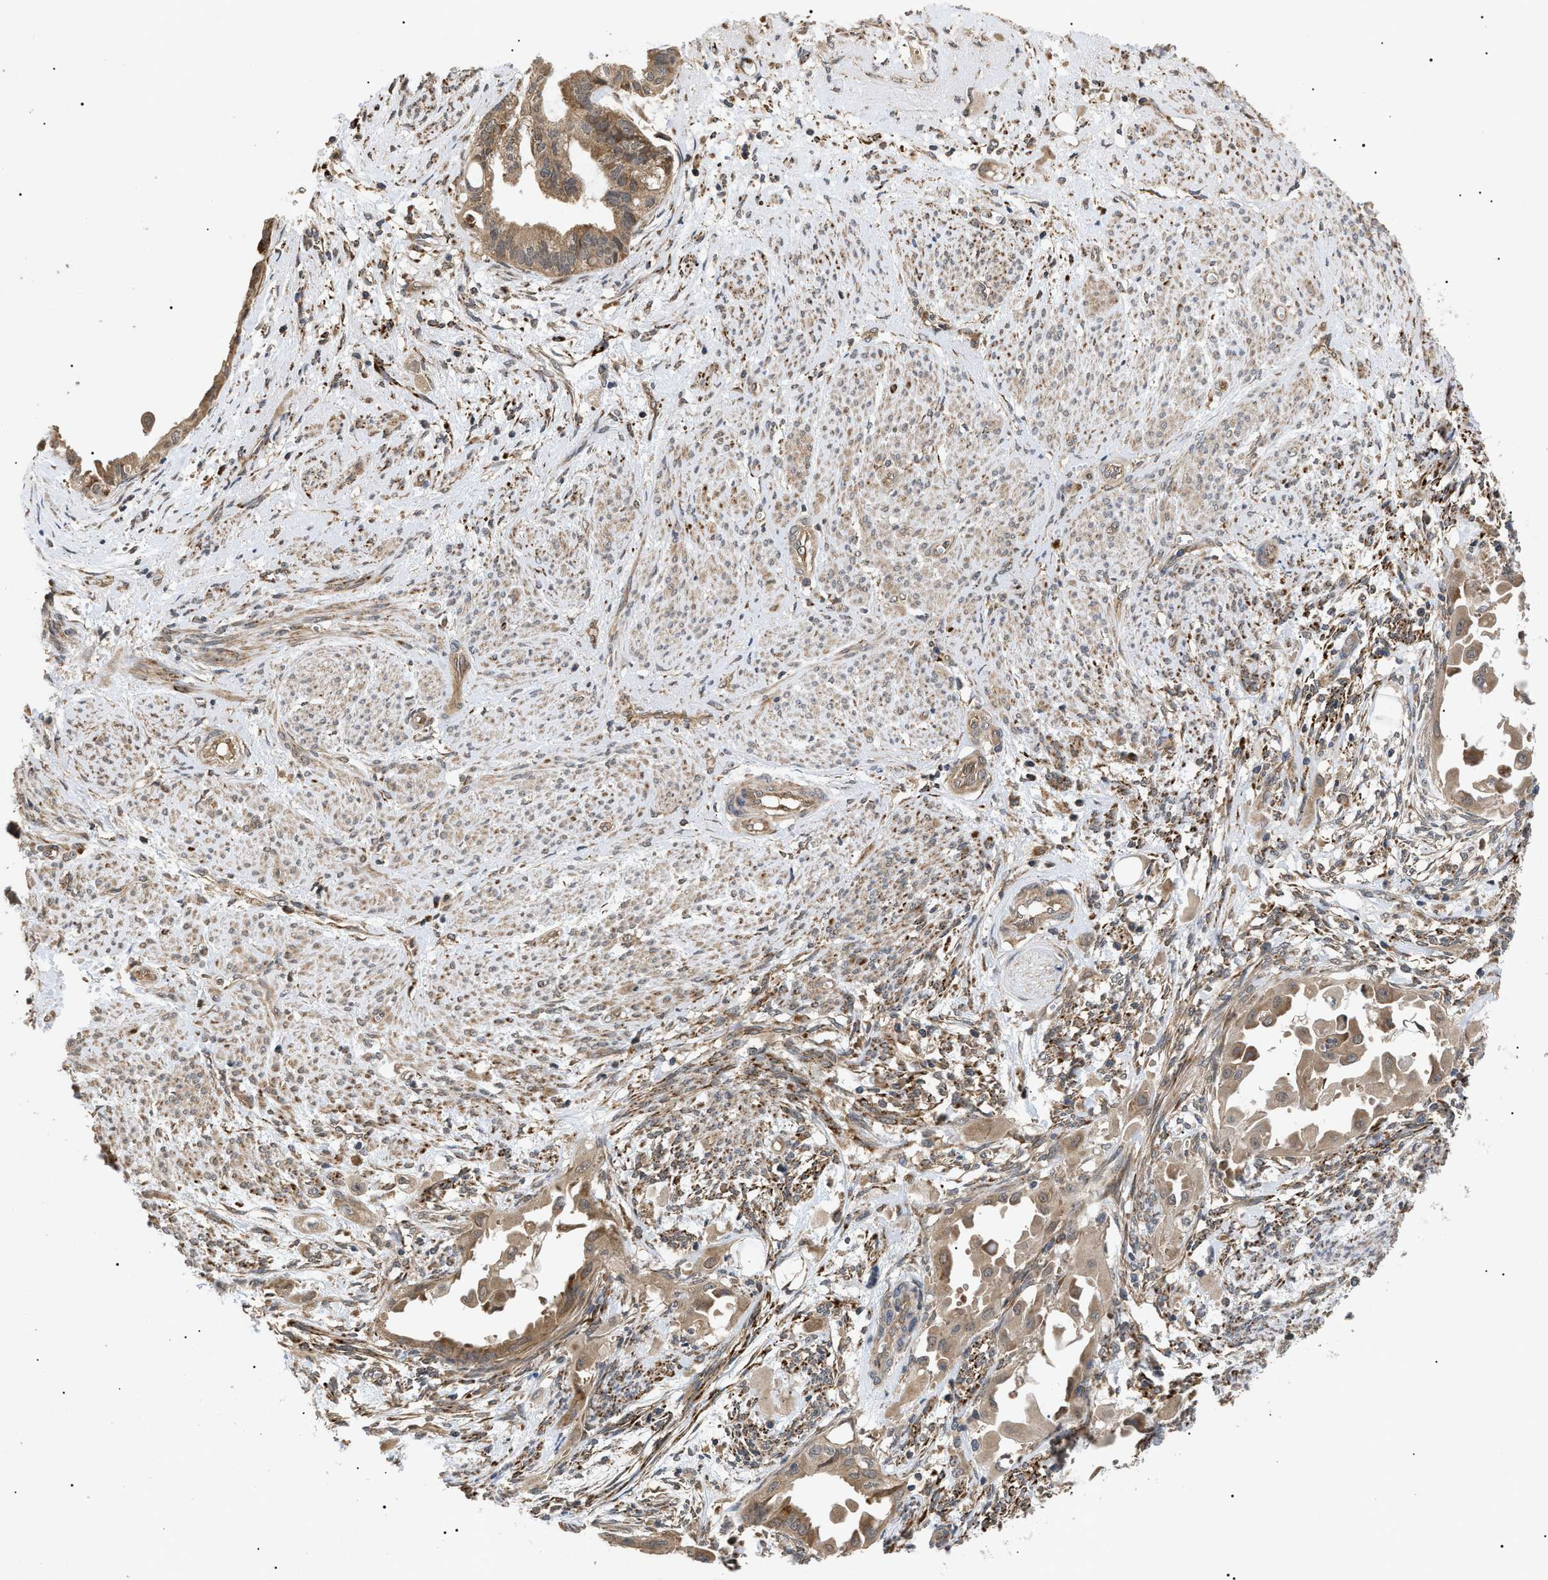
{"staining": {"intensity": "moderate", "quantity": ">75%", "location": "cytoplasmic/membranous"}, "tissue": "cervical cancer", "cell_type": "Tumor cells", "image_type": "cancer", "snomed": [{"axis": "morphology", "description": "Normal tissue, NOS"}, {"axis": "morphology", "description": "Adenocarcinoma, NOS"}, {"axis": "topography", "description": "Cervix"}, {"axis": "topography", "description": "Endometrium"}], "caption": "Brown immunohistochemical staining in human cervical cancer demonstrates moderate cytoplasmic/membranous positivity in approximately >75% of tumor cells. The staining was performed using DAB, with brown indicating positive protein expression. Nuclei are stained blue with hematoxylin.", "gene": "ASTL", "patient": {"sex": "female", "age": 86}}